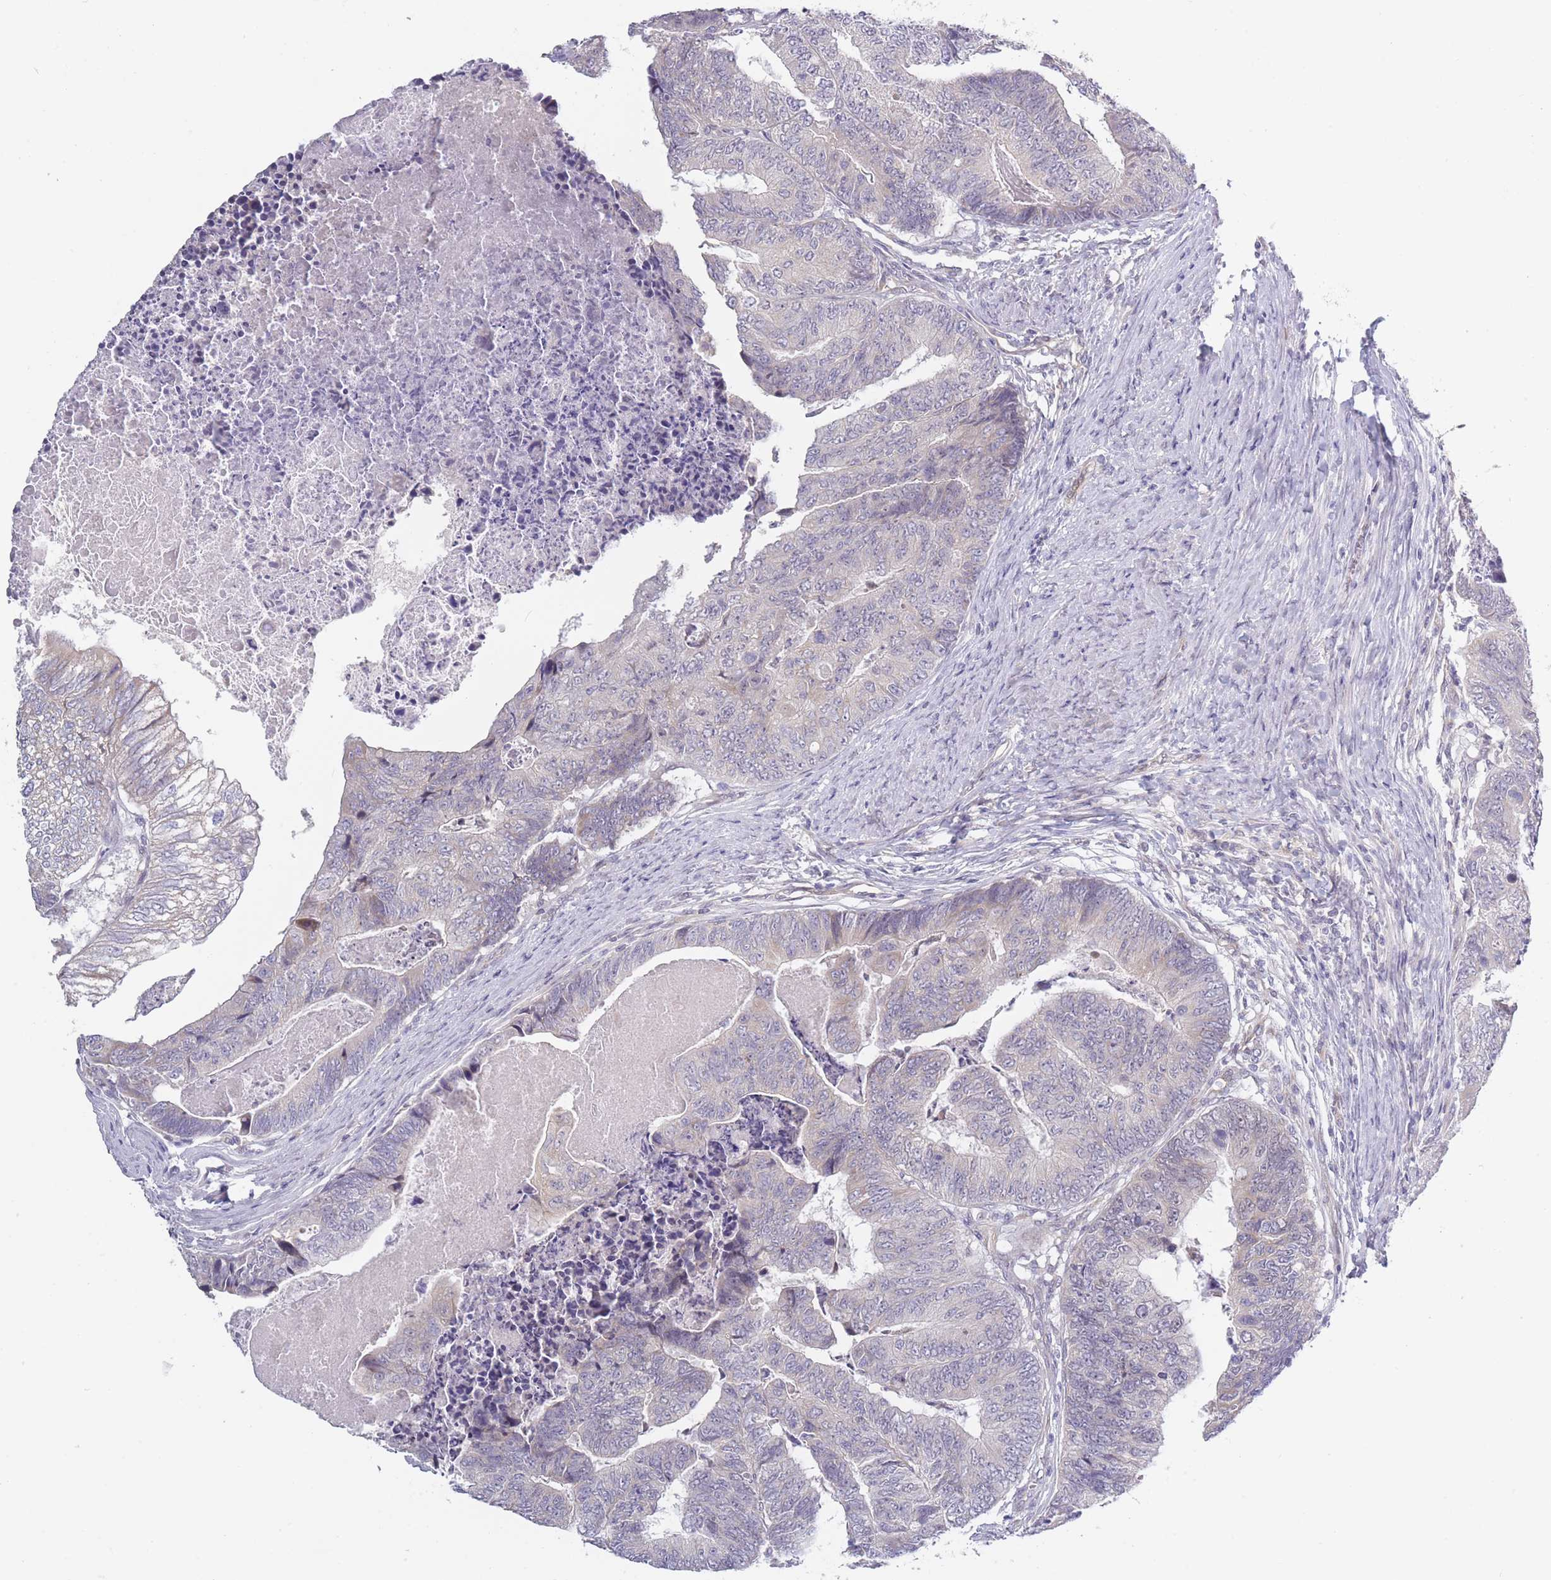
{"staining": {"intensity": "negative", "quantity": "none", "location": "none"}, "tissue": "colorectal cancer", "cell_type": "Tumor cells", "image_type": "cancer", "snomed": [{"axis": "morphology", "description": "Adenocarcinoma, NOS"}, {"axis": "topography", "description": "Colon"}], "caption": "There is no significant expression in tumor cells of colorectal adenocarcinoma.", "gene": "FAM227B", "patient": {"sex": "female", "age": 67}}